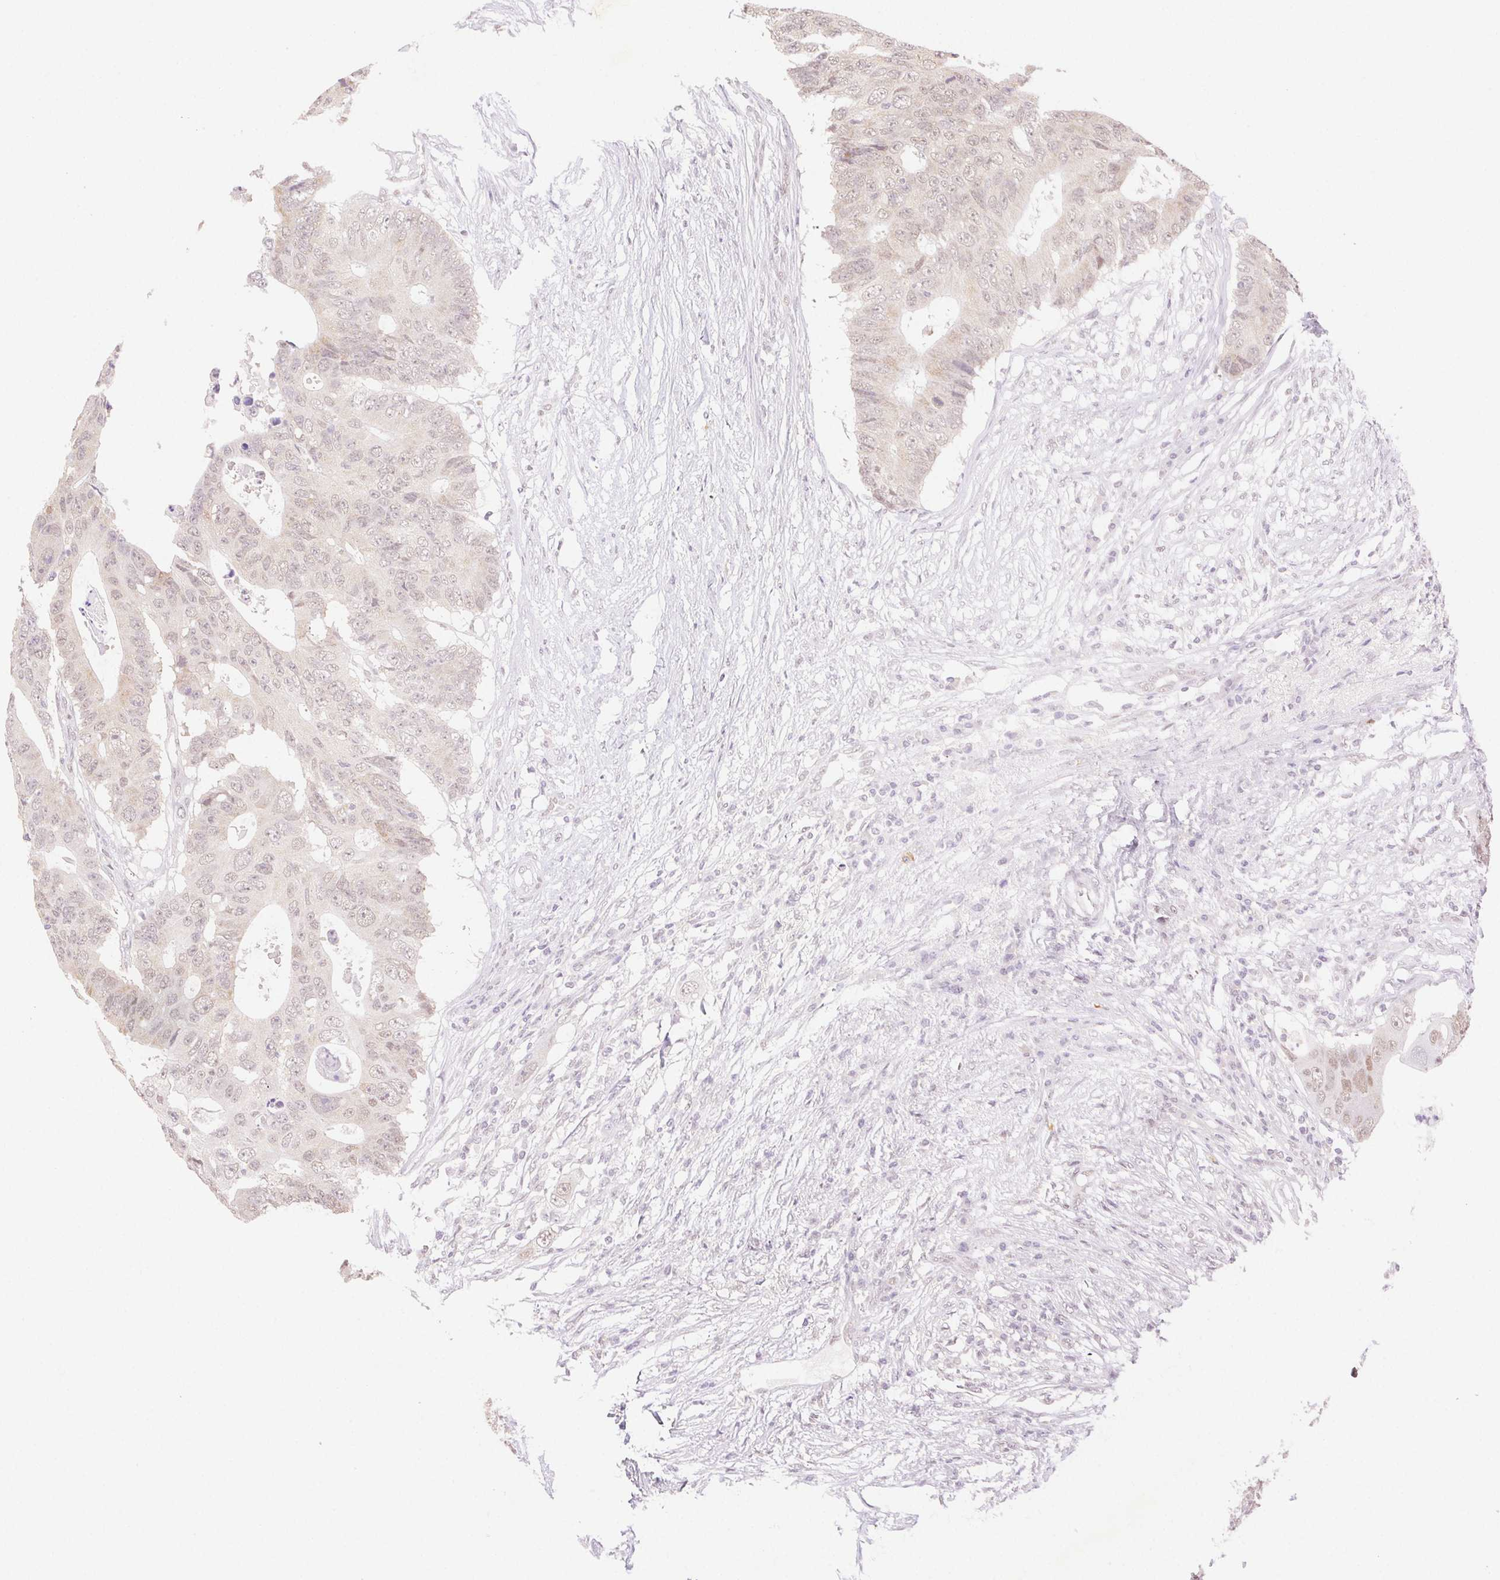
{"staining": {"intensity": "weak", "quantity": "25%-75%", "location": "nuclear"}, "tissue": "colorectal cancer", "cell_type": "Tumor cells", "image_type": "cancer", "snomed": [{"axis": "morphology", "description": "Adenocarcinoma, NOS"}, {"axis": "topography", "description": "Colon"}], "caption": "Immunohistochemistry (IHC) histopathology image of neoplastic tissue: adenocarcinoma (colorectal) stained using immunohistochemistry (IHC) displays low levels of weak protein expression localized specifically in the nuclear of tumor cells, appearing as a nuclear brown color.", "gene": "H2AZ2", "patient": {"sex": "male", "age": 71}}